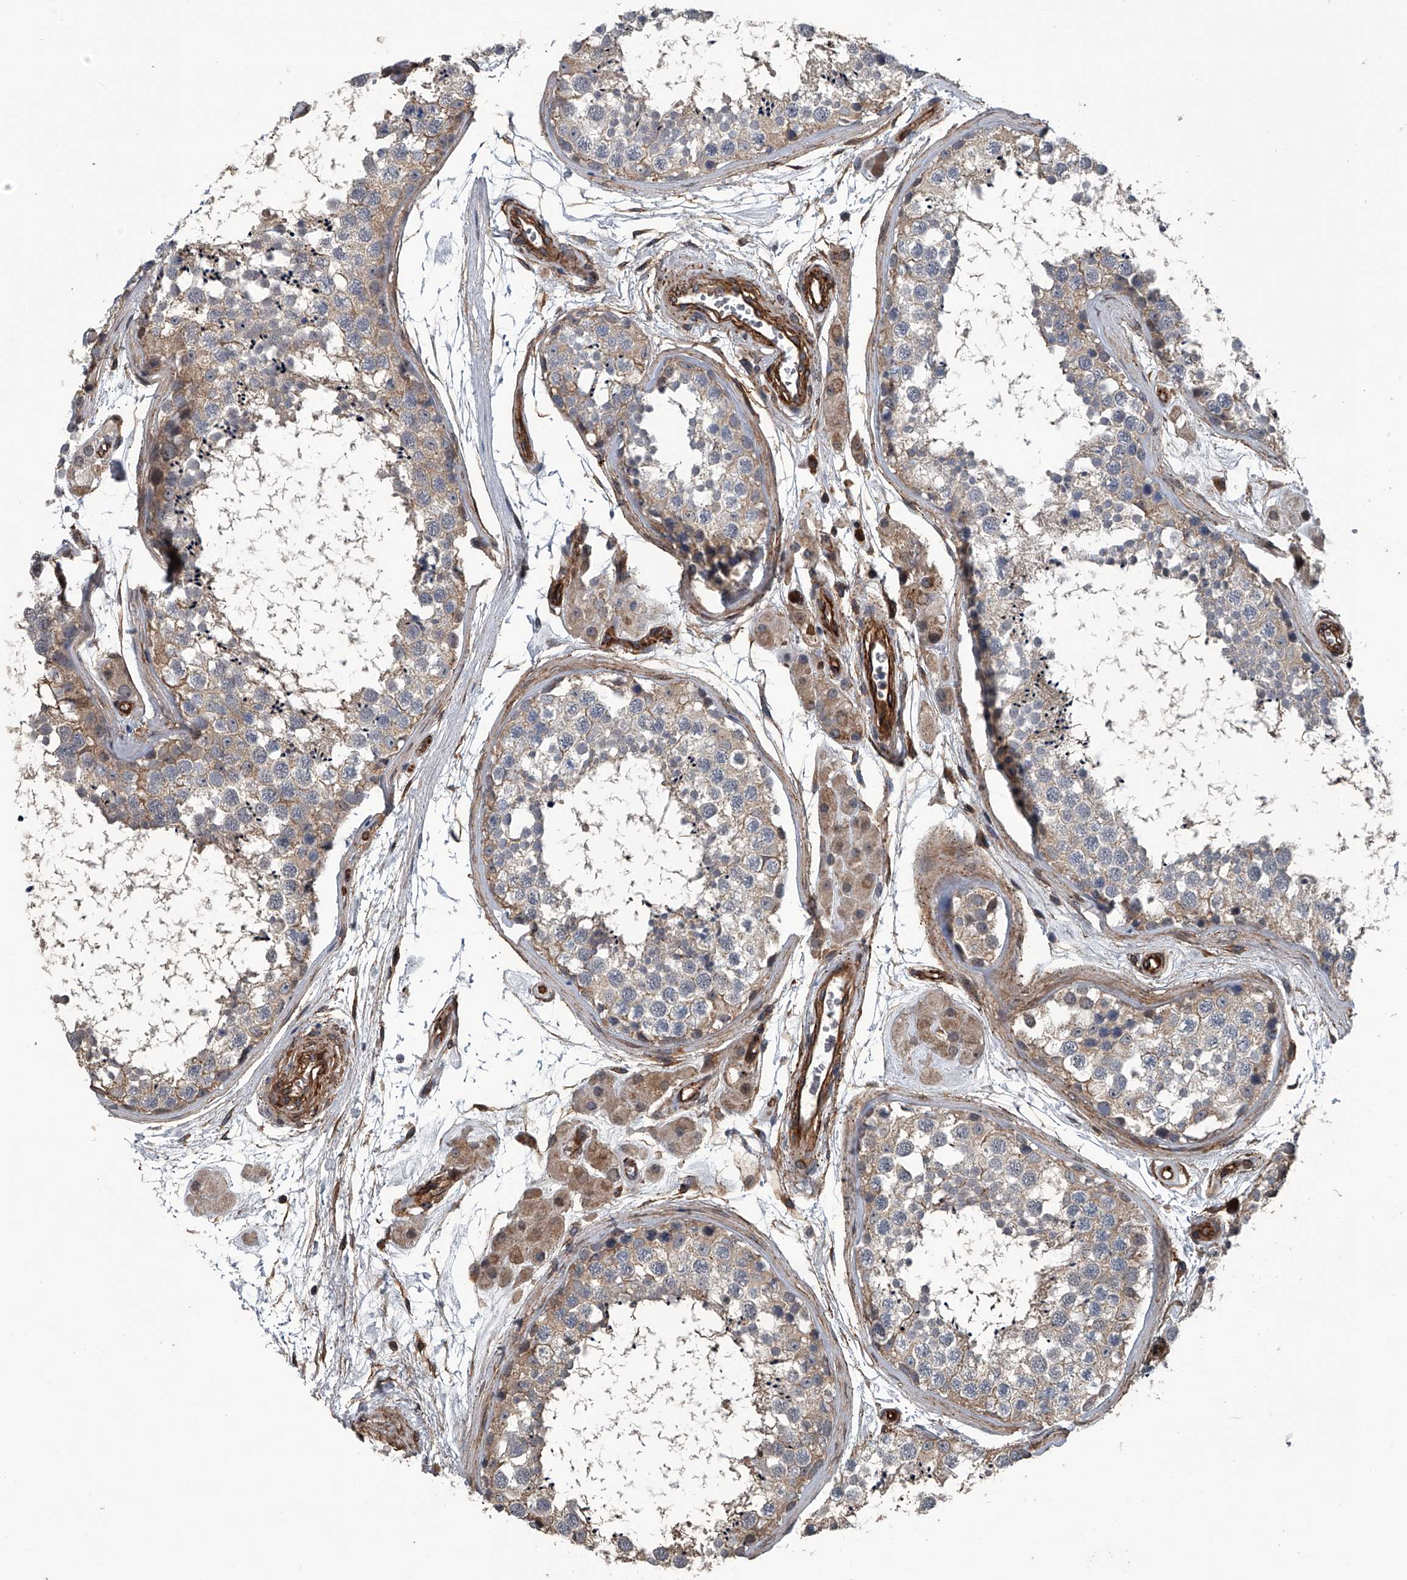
{"staining": {"intensity": "weak", "quantity": "25%-75%", "location": "cytoplasmic/membranous"}, "tissue": "testis", "cell_type": "Cells in seminiferous ducts", "image_type": "normal", "snomed": [{"axis": "morphology", "description": "Normal tissue, NOS"}, {"axis": "topography", "description": "Testis"}], "caption": "Normal testis was stained to show a protein in brown. There is low levels of weak cytoplasmic/membranous expression in about 25%-75% of cells in seminiferous ducts.", "gene": "LDLRAD2", "patient": {"sex": "male", "age": 56}}